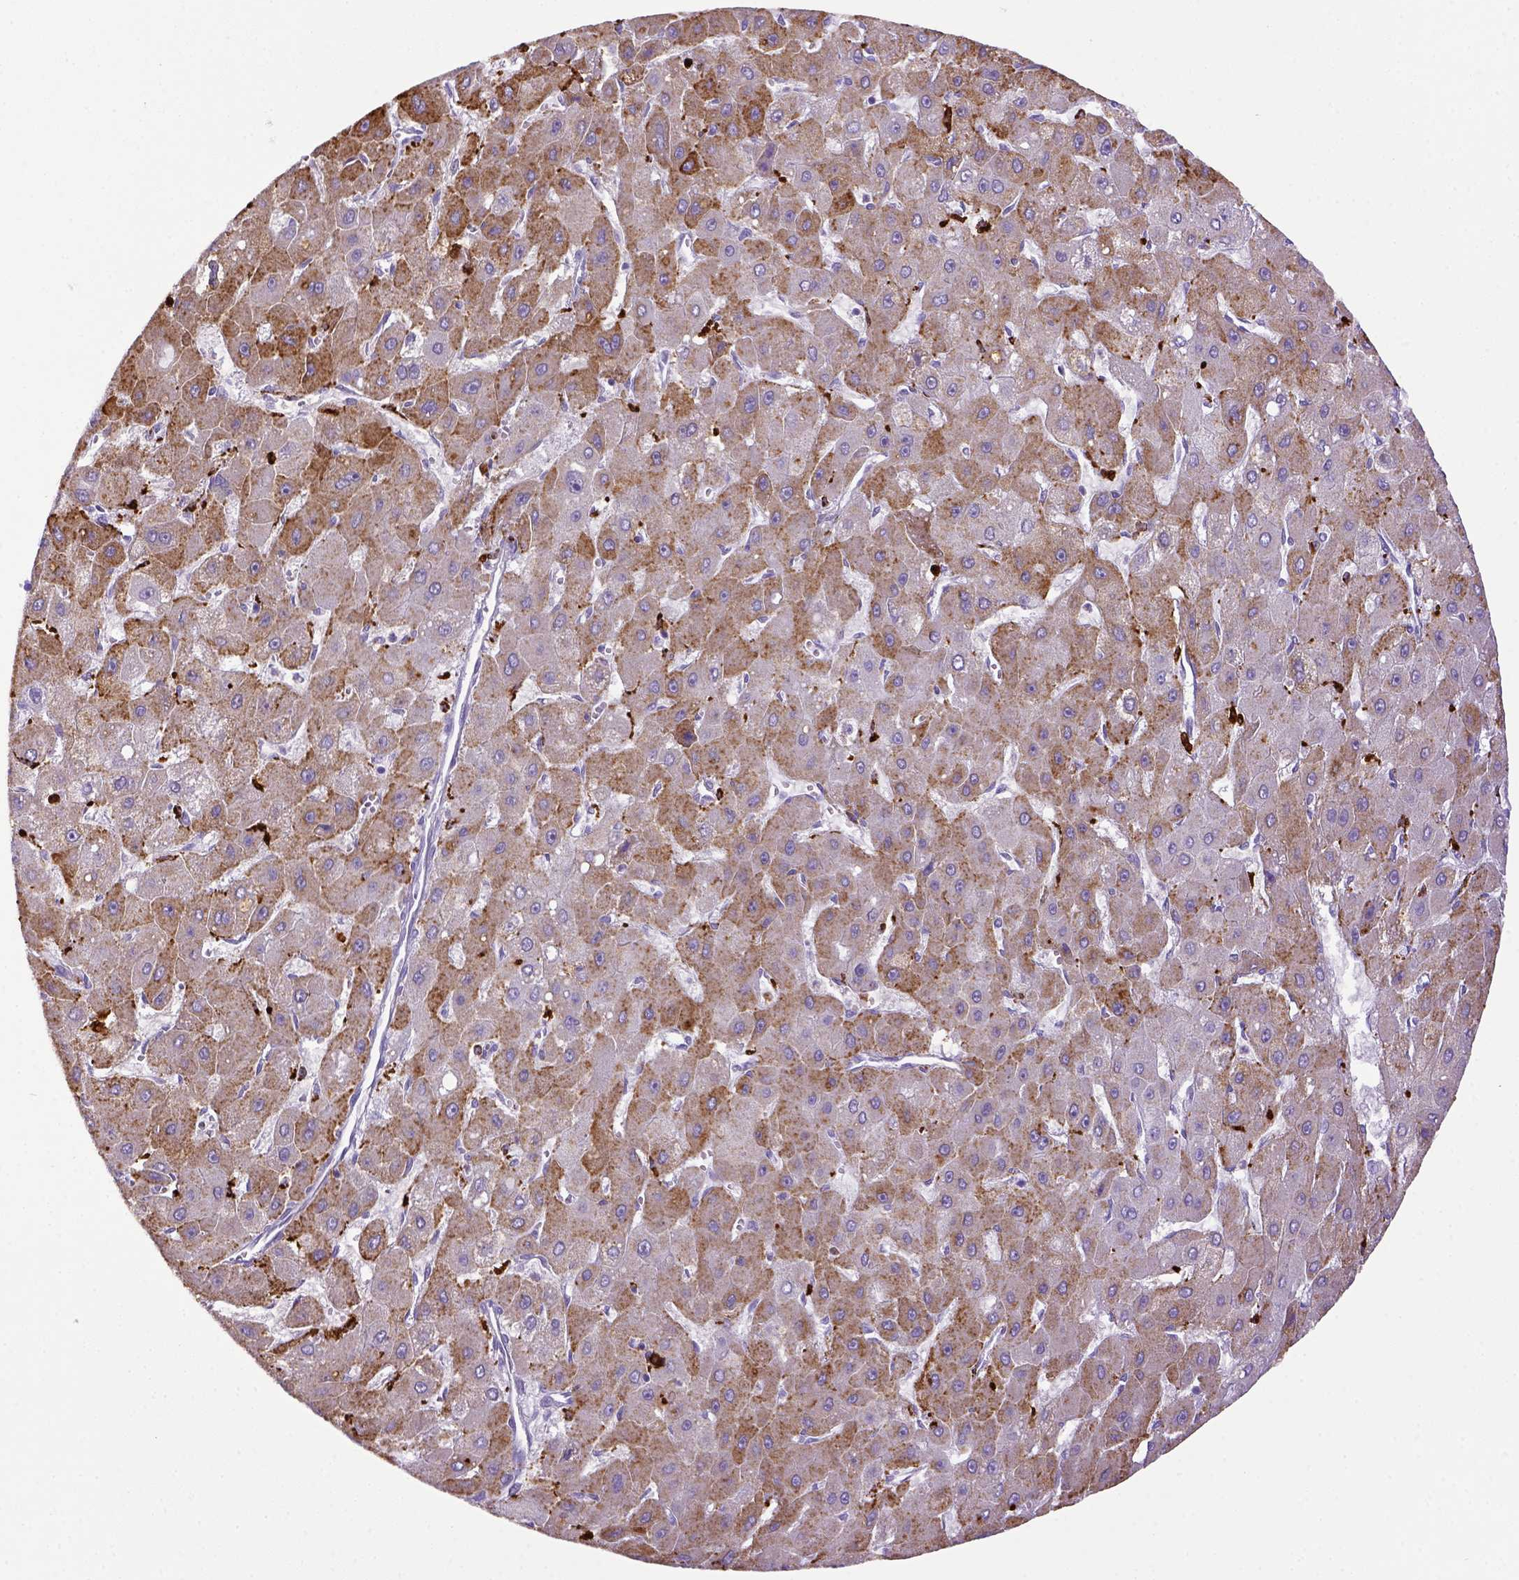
{"staining": {"intensity": "negative", "quantity": "none", "location": "none"}, "tissue": "liver cancer", "cell_type": "Tumor cells", "image_type": "cancer", "snomed": [{"axis": "morphology", "description": "Carcinoma, Hepatocellular, NOS"}, {"axis": "topography", "description": "Liver"}], "caption": "Immunohistochemistry image of neoplastic tissue: liver hepatocellular carcinoma stained with DAB displays no significant protein expression in tumor cells.", "gene": "CD68", "patient": {"sex": "female", "age": 25}}